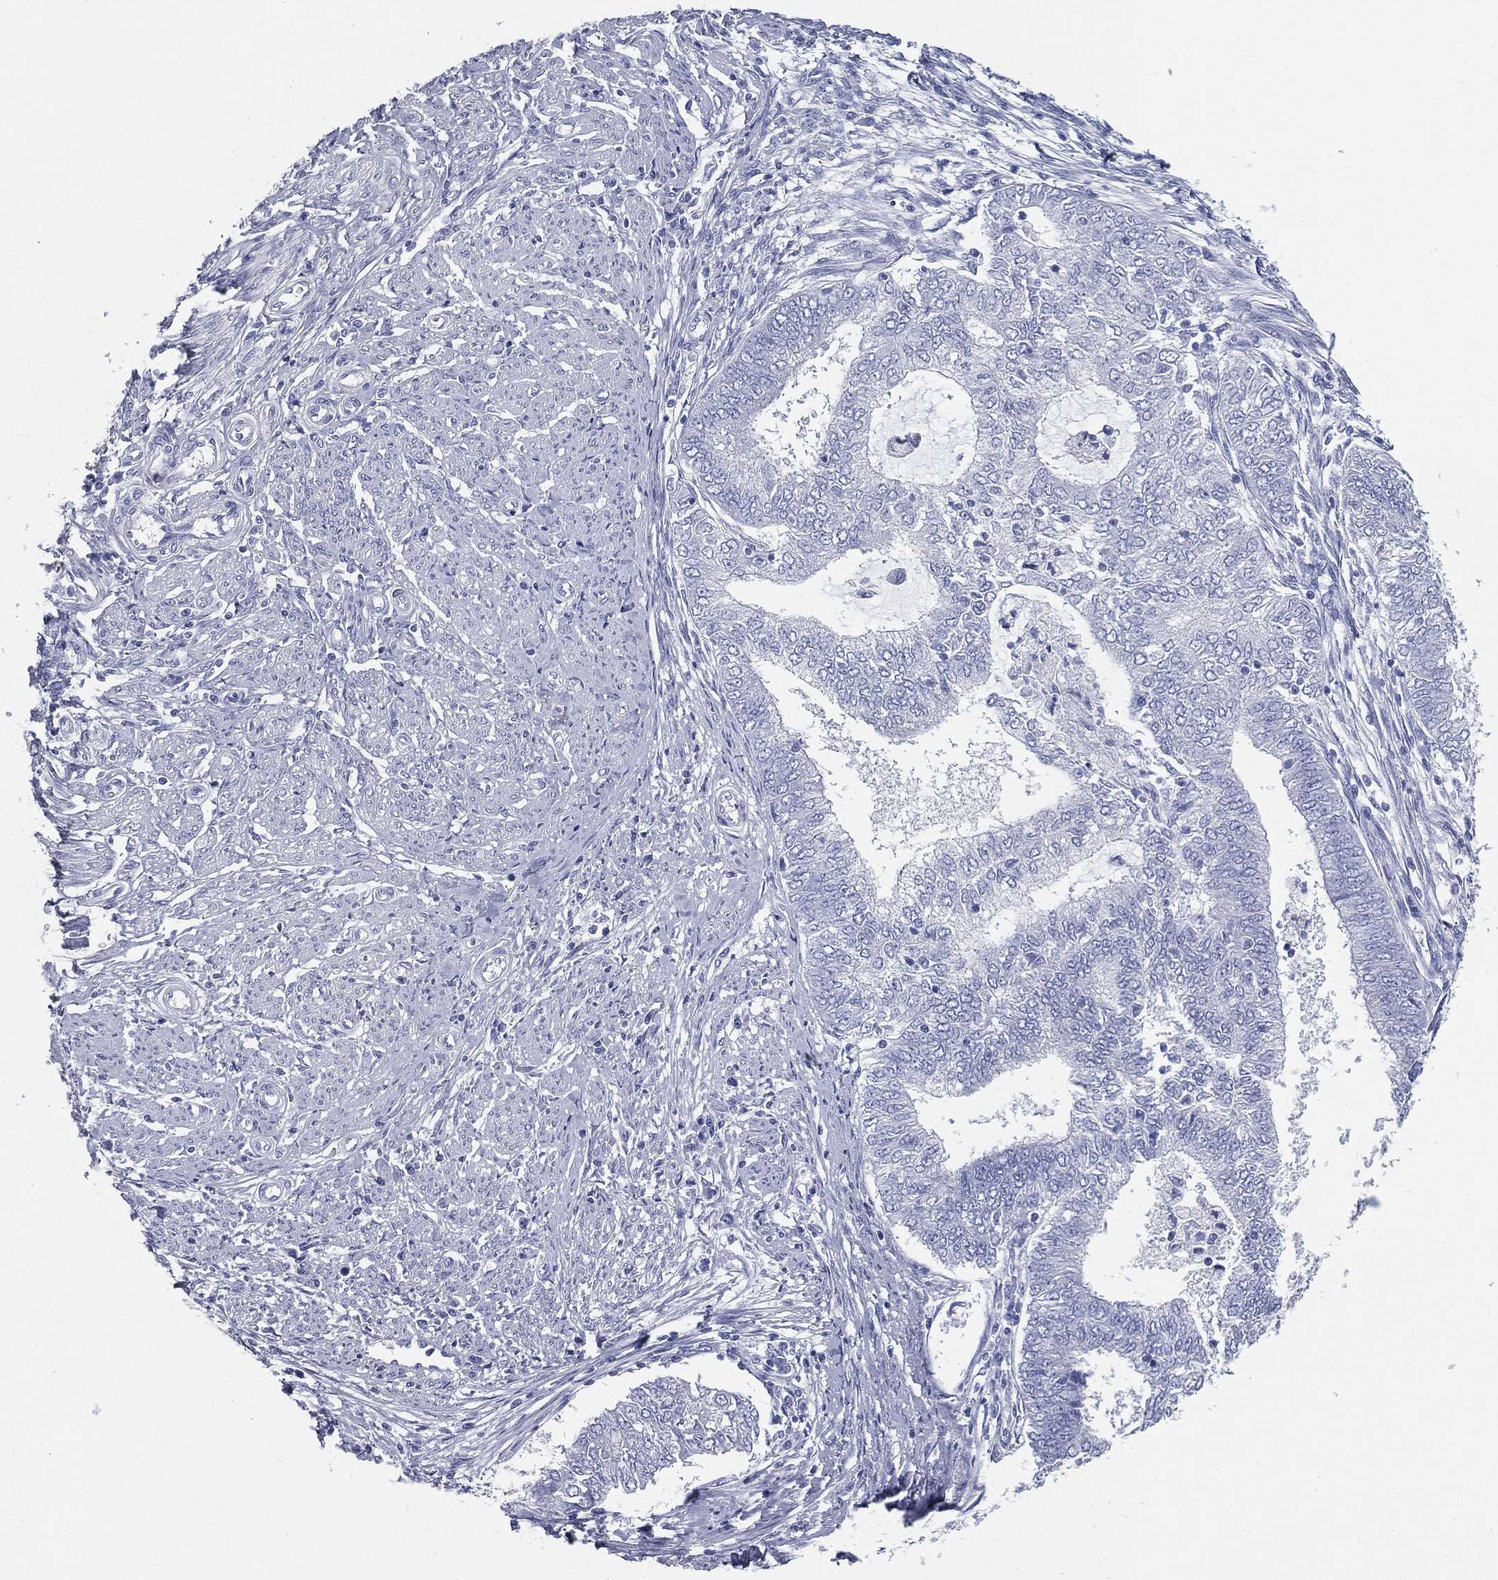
{"staining": {"intensity": "negative", "quantity": "none", "location": "none"}, "tissue": "endometrial cancer", "cell_type": "Tumor cells", "image_type": "cancer", "snomed": [{"axis": "morphology", "description": "Adenocarcinoma, NOS"}, {"axis": "topography", "description": "Endometrium"}], "caption": "DAB immunohistochemical staining of human adenocarcinoma (endometrial) shows no significant staining in tumor cells.", "gene": "CUZD1", "patient": {"sex": "female", "age": 62}}